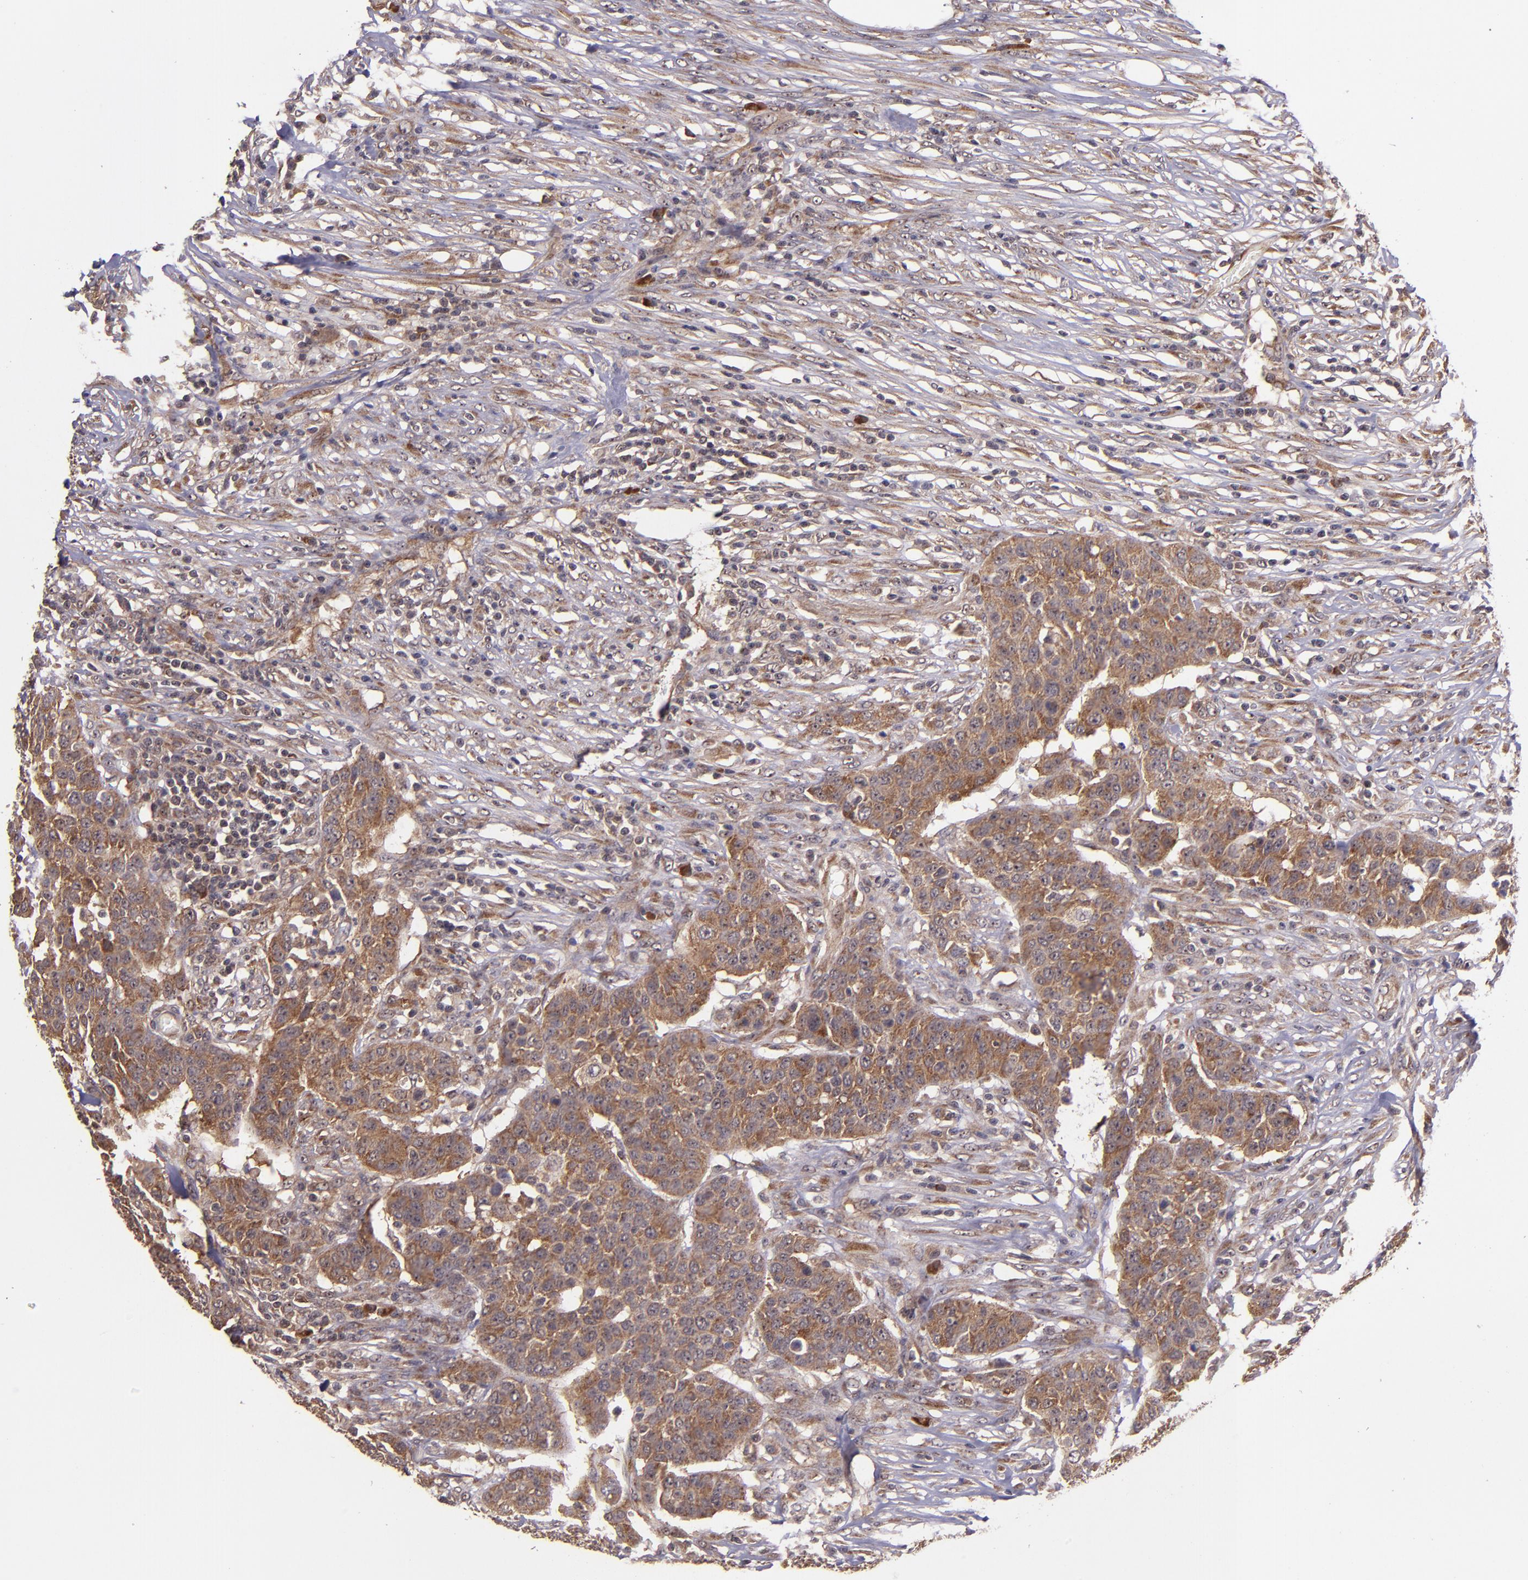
{"staining": {"intensity": "strong", "quantity": ">75%", "location": "cytoplasmic/membranous"}, "tissue": "urothelial cancer", "cell_type": "Tumor cells", "image_type": "cancer", "snomed": [{"axis": "morphology", "description": "Urothelial carcinoma, High grade"}, {"axis": "topography", "description": "Urinary bladder"}], "caption": "A high amount of strong cytoplasmic/membranous expression is appreciated in approximately >75% of tumor cells in urothelial cancer tissue.", "gene": "USP51", "patient": {"sex": "male", "age": 74}}